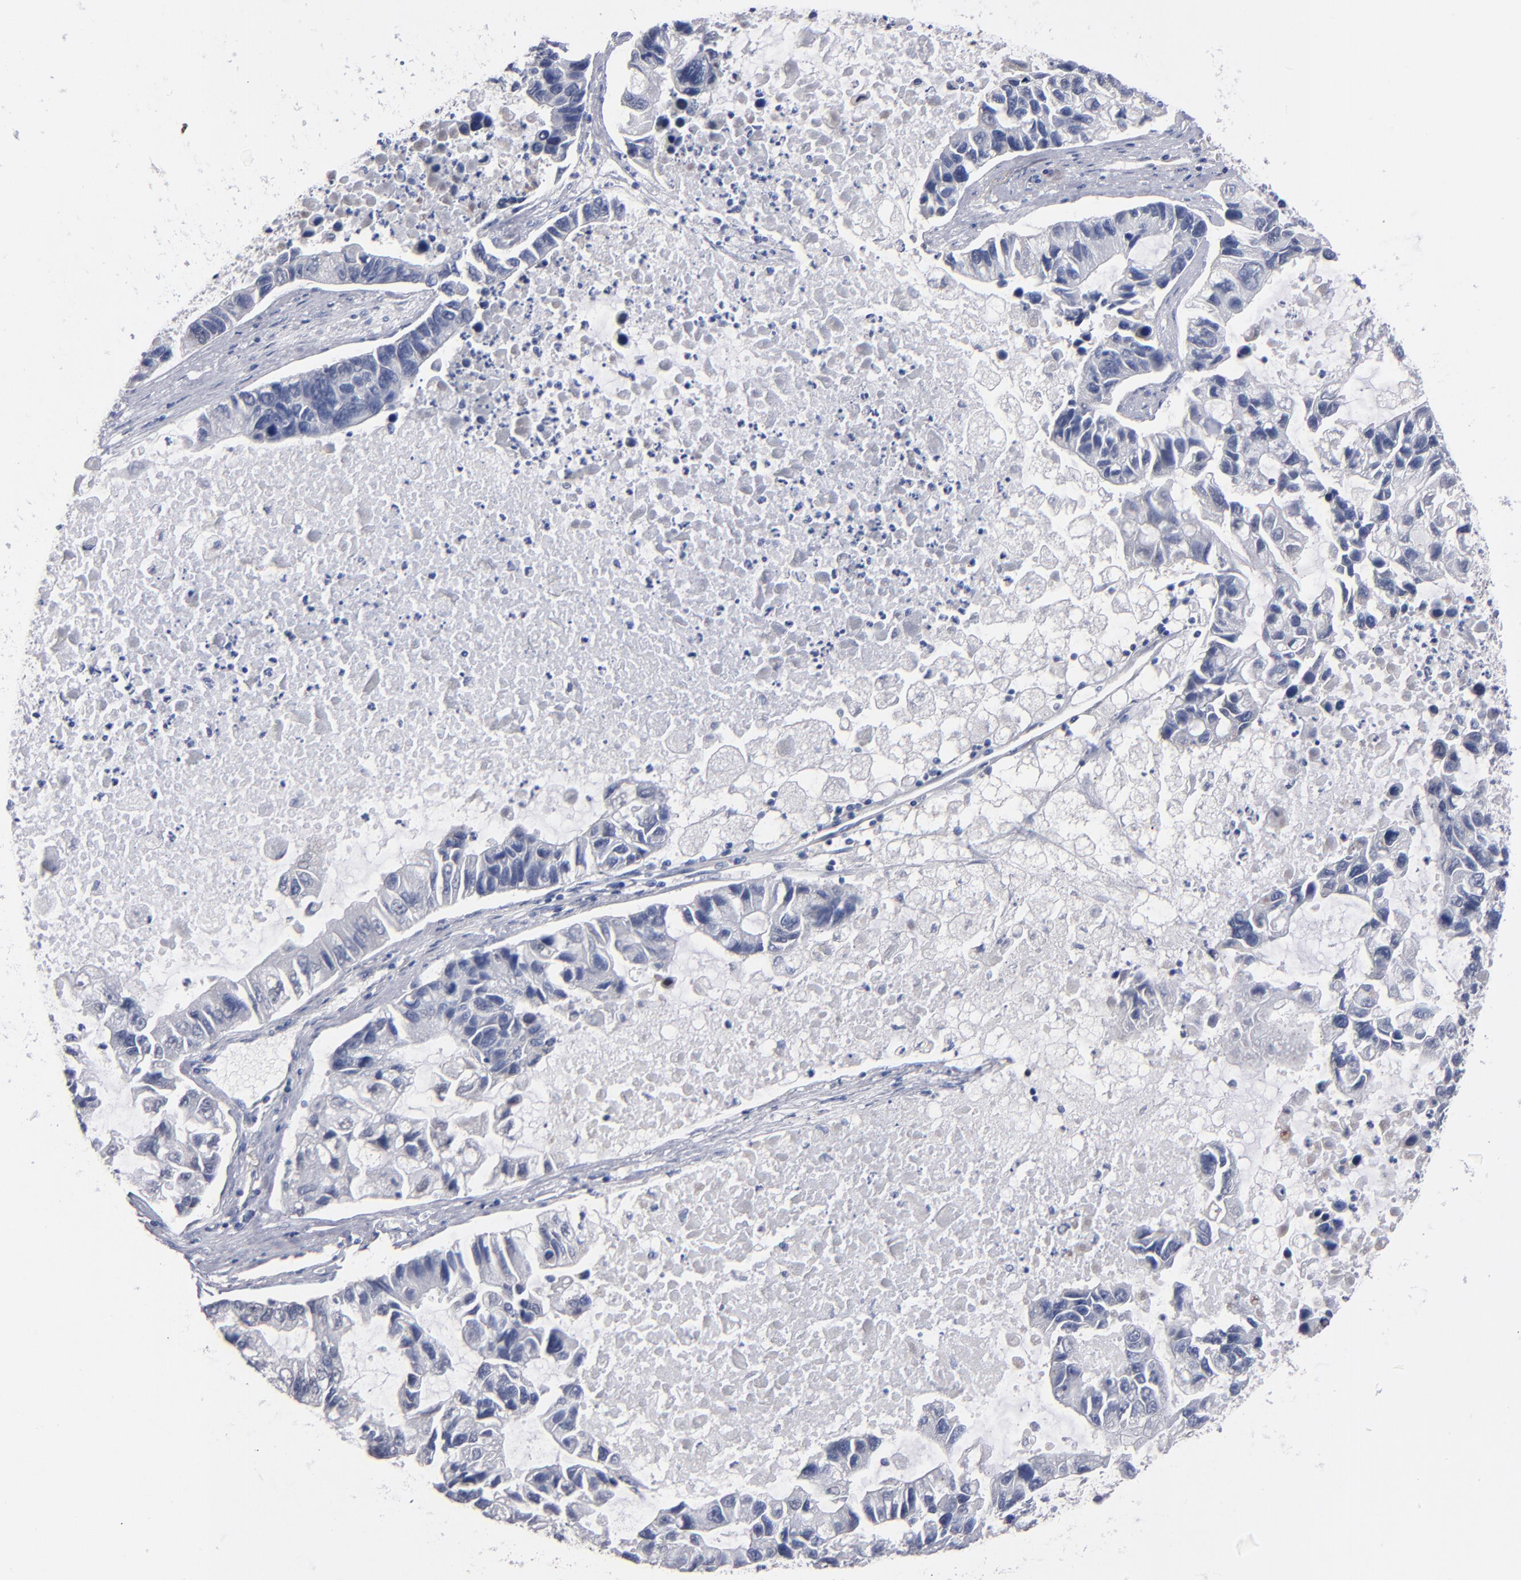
{"staining": {"intensity": "negative", "quantity": "none", "location": "none"}, "tissue": "lung cancer", "cell_type": "Tumor cells", "image_type": "cancer", "snomed": [{"axis": "morphology", "description": "Adenocarcinoma, NOS"}, {"axis": "topography", "description": "Lung"}], "caption": "A photomicrograph of human adenocarcinoma (lung) is negative for staining in tumor cells. (DAB (3,3'-diaminobenzidine) immunohistochemistry (IHC) with hematoxylin counter stain).", "gene": "MN1", "patient": {"sex": "female", "age": 51}}